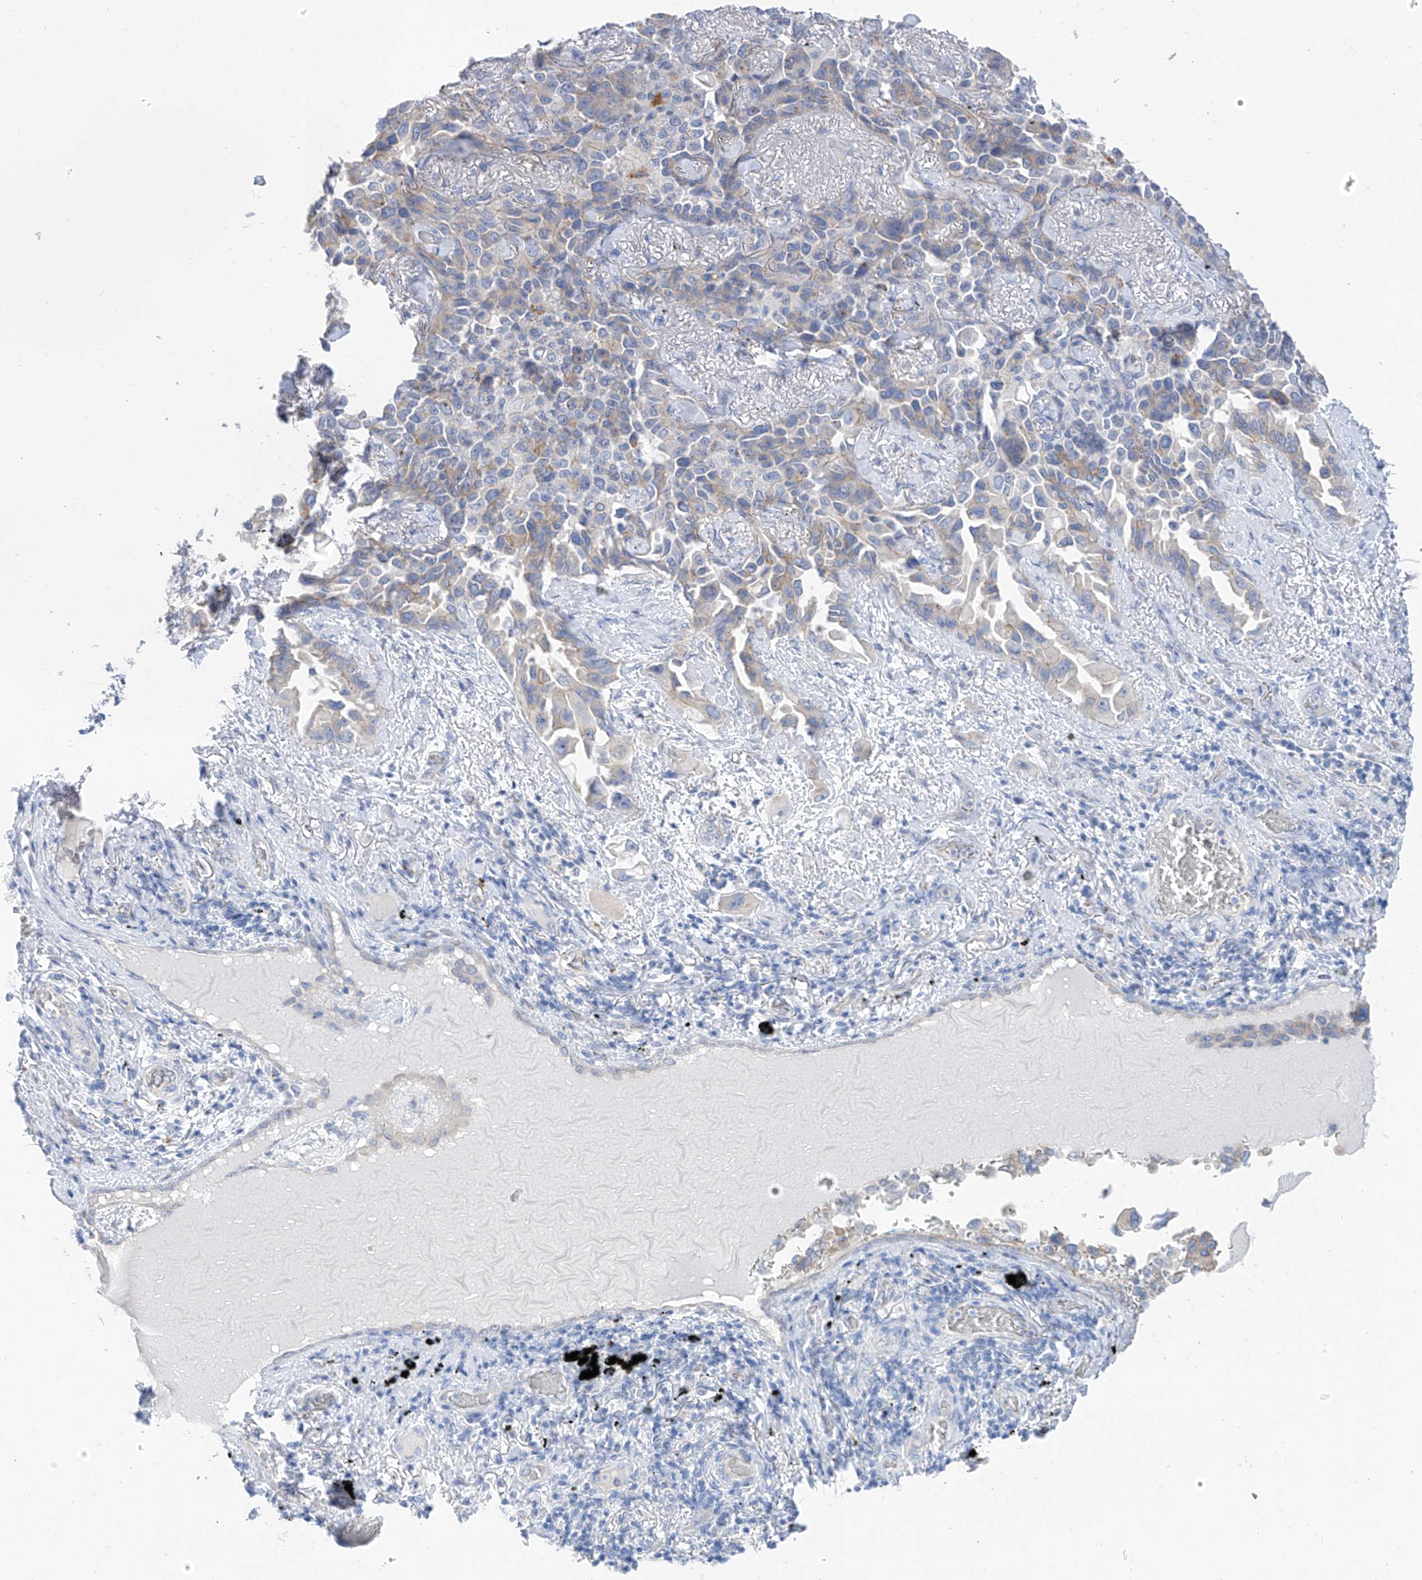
{"staining": {"intensity": "weak", "quantity": "<25%", "location": "cytoplasmic/membranous"}, "tissue": "lung cancer", "cell_type": "Tumor cells", "image_type": "cancer", "snomed": [{"axis": "morphology", "description": "Adenocarcinoma, NOS"}, {"axis": "topography", "description": "Lung"}], "caption": "Lung adenocarcinoma stained for a protein using IHC reveals no positivity tumor cells.", "gene": "ITGA9", "patient": {"sex": "female", "age": 67}}